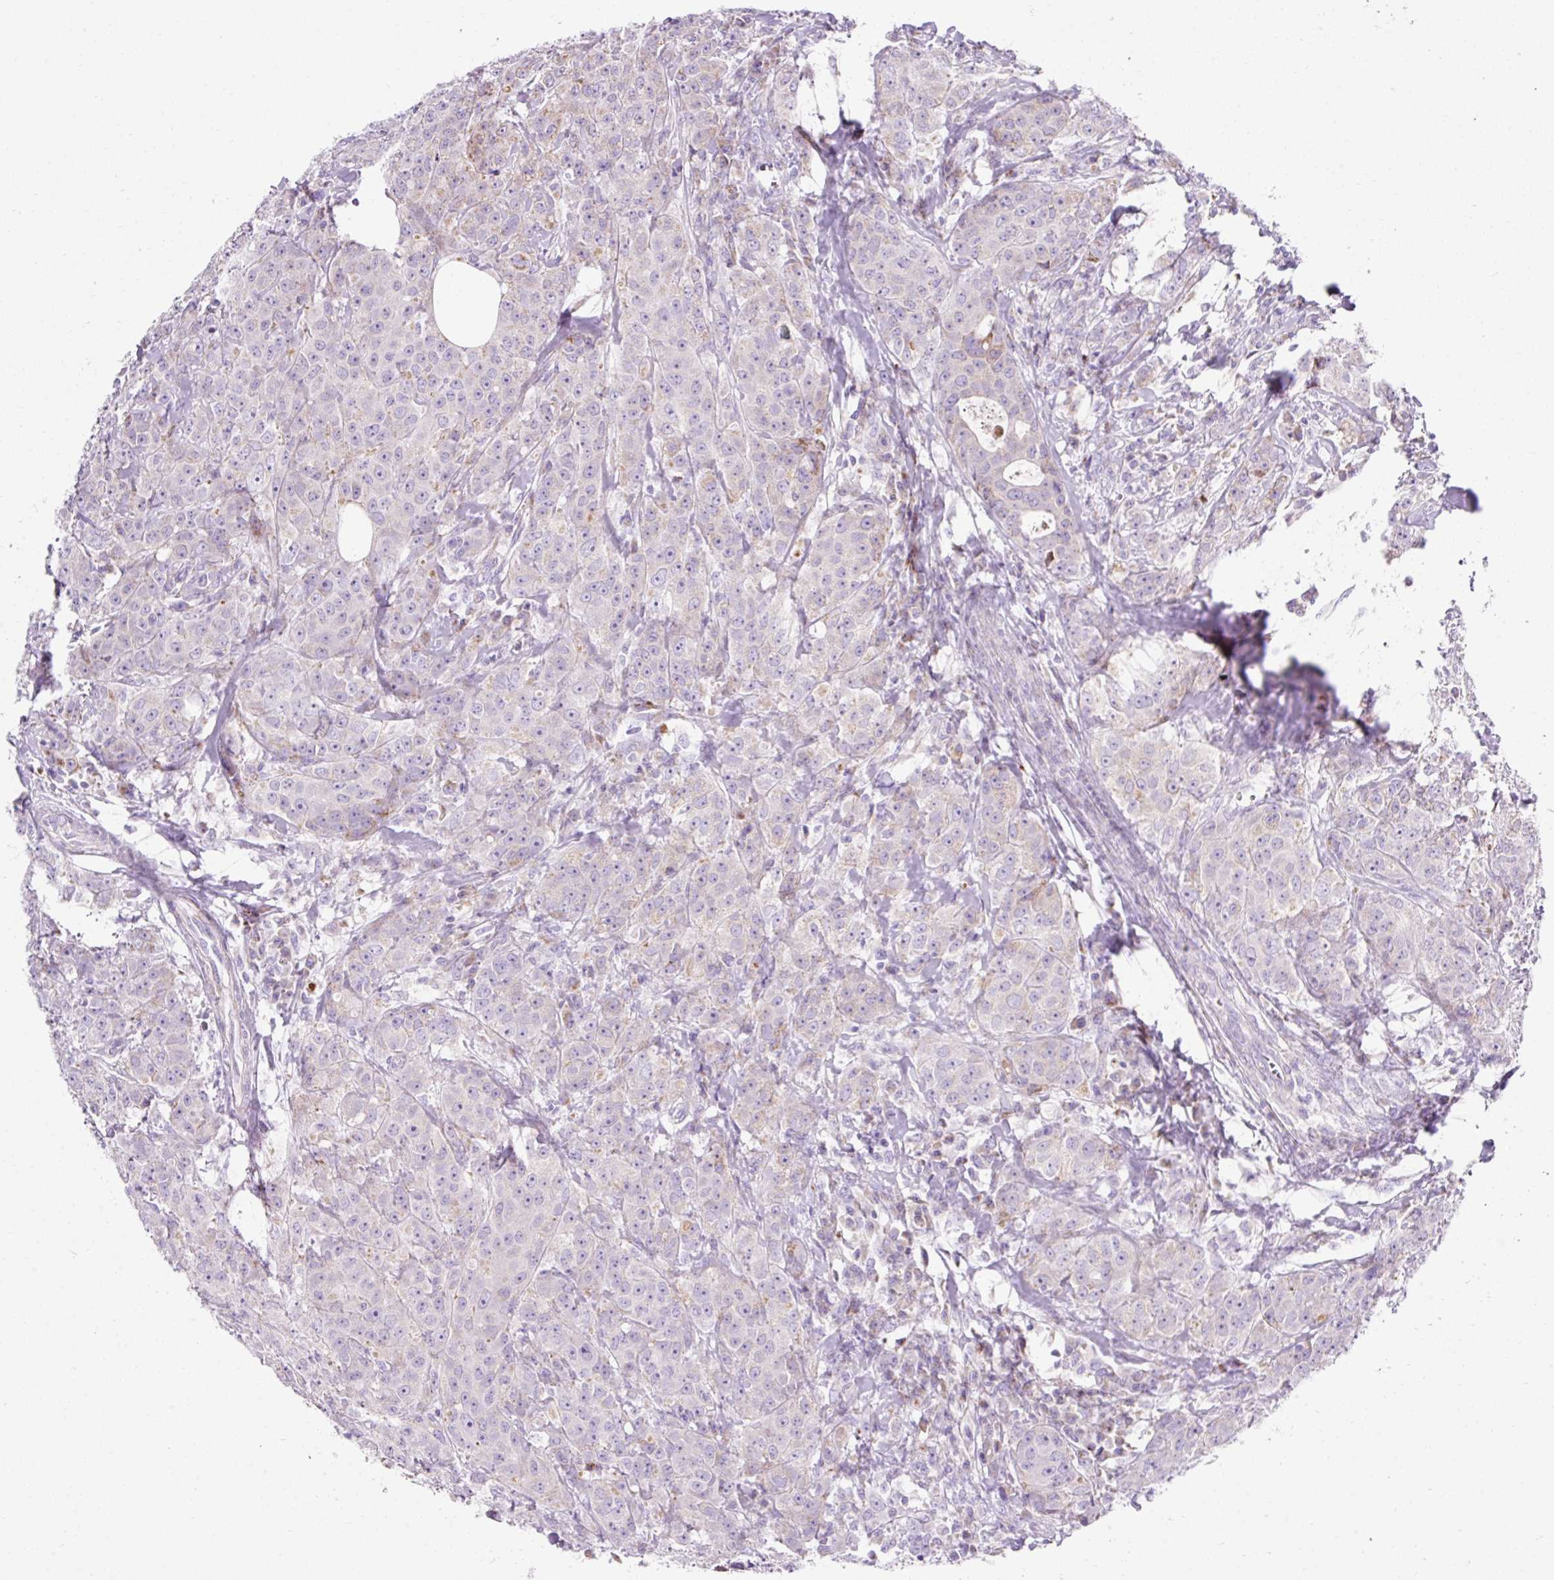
{"staining": {"intensity": "weak", "quantity": "<25%", "location": "cytoplasmic/membranous"}, "tissue": "breast cancer", "cell_type": "Tumor cells", "image_type": "cancer", "snomed": [{"axis": "morphology", "description": "Duct carcinoma"}, {"axis": "topography", "description": "Breast"}], "caption": "A micrograph of human breast cancer (invasive ductal carcinoma) is negative for staining in tumor cells.", "gene": "PLPP2", "patient": {"sex": "female", "age": 43}}